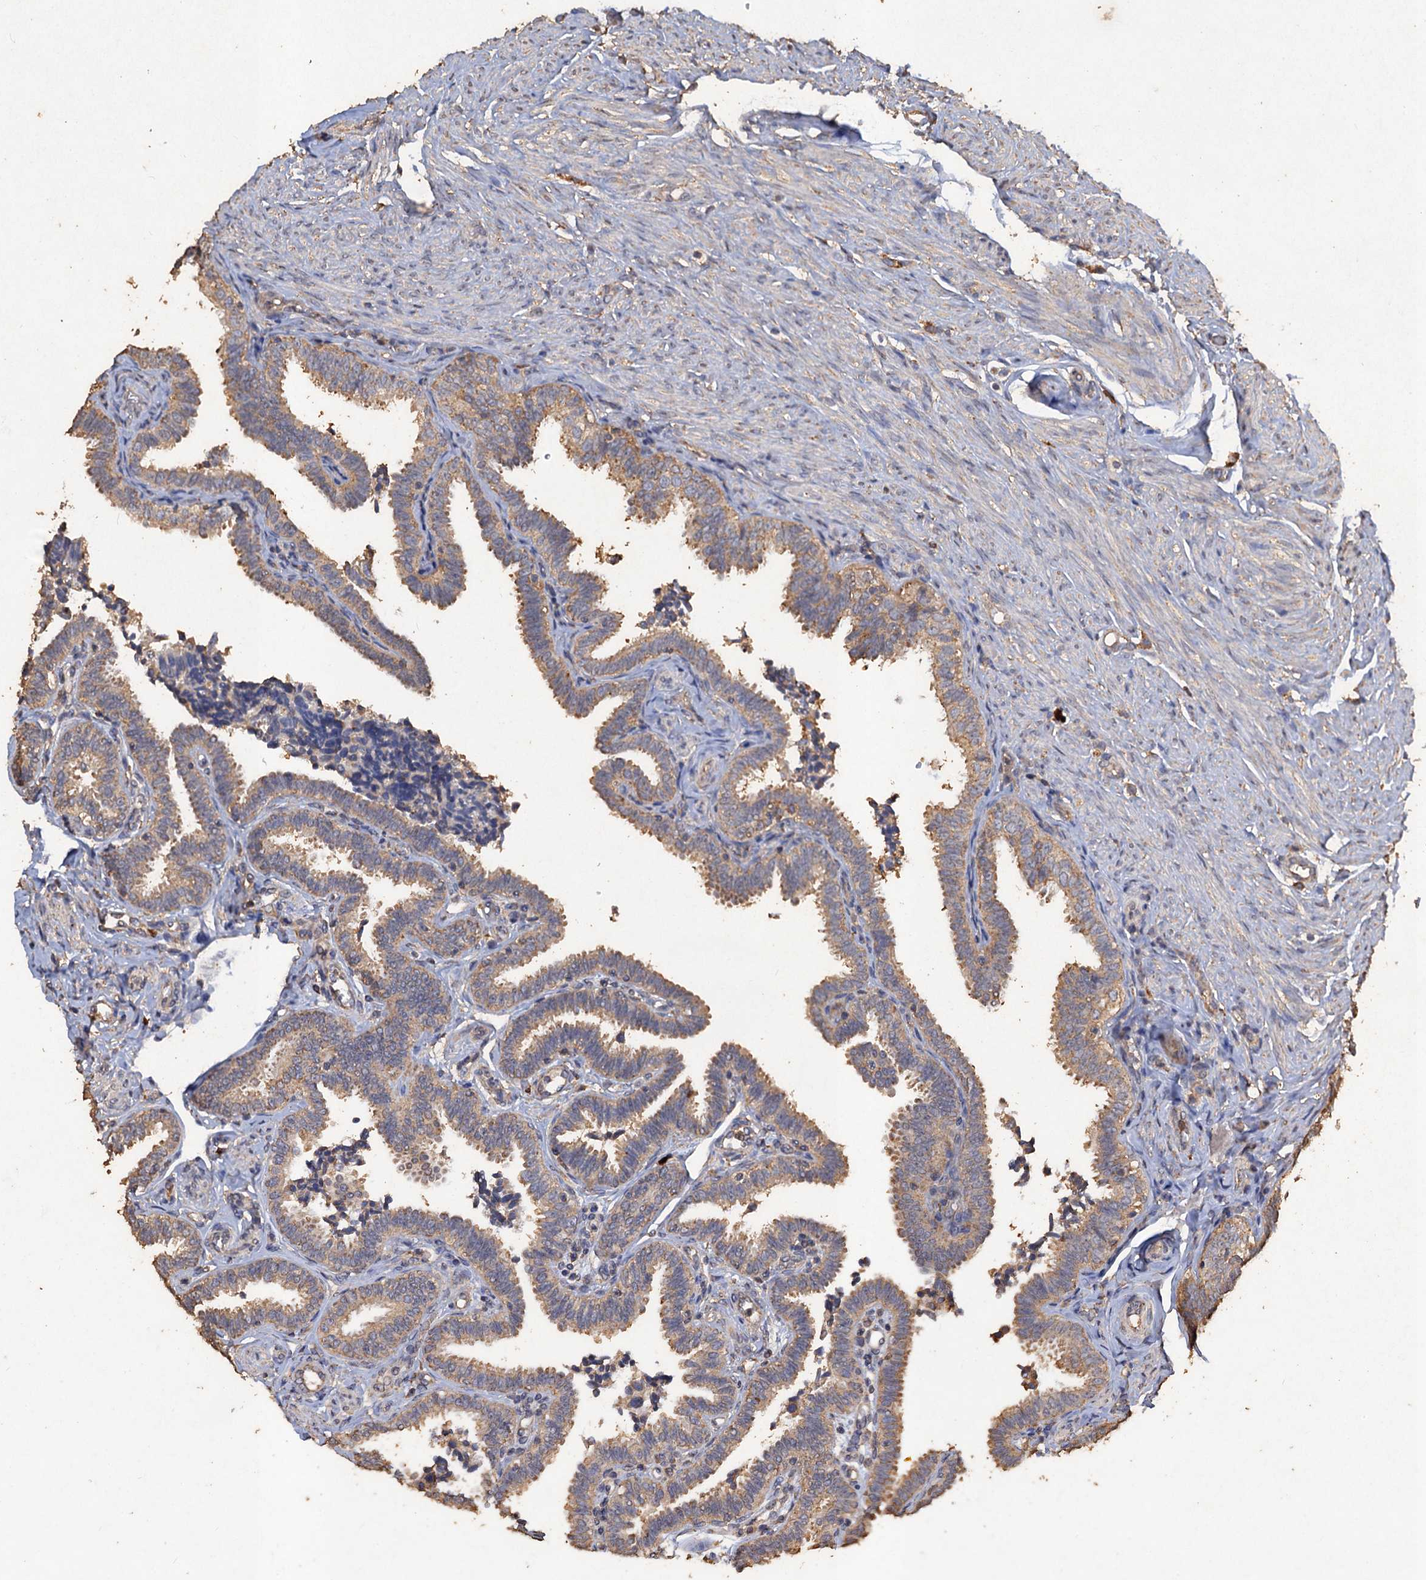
{"staining": {"intensity": "moderate", "quantity": "25%-75%", "location": "cytoplasmic/membranous"}, "tissue": "fallopian tube", "cell_type": "Glandular cells", "image_type": "normal", "snomed": [{"axis": "morphology", "description": "Normal tissue, NOS"}, {"axis": "topography", "description": "Fallopian tube"}], "caption": "Fallopian tube stained with immunohistochemistry (IHC) shows moderate cytoplasmic/membranous positivity in approximately 25%-75% of glandular cells. Using DAB (3,3'-diaminobenzidine) (brown) and hematoxylin (blue) stains, captured at high magnification using brightfield microscopy.", "gene": "SCUBE3", "patient": {"sex": "female", "age": 39}}